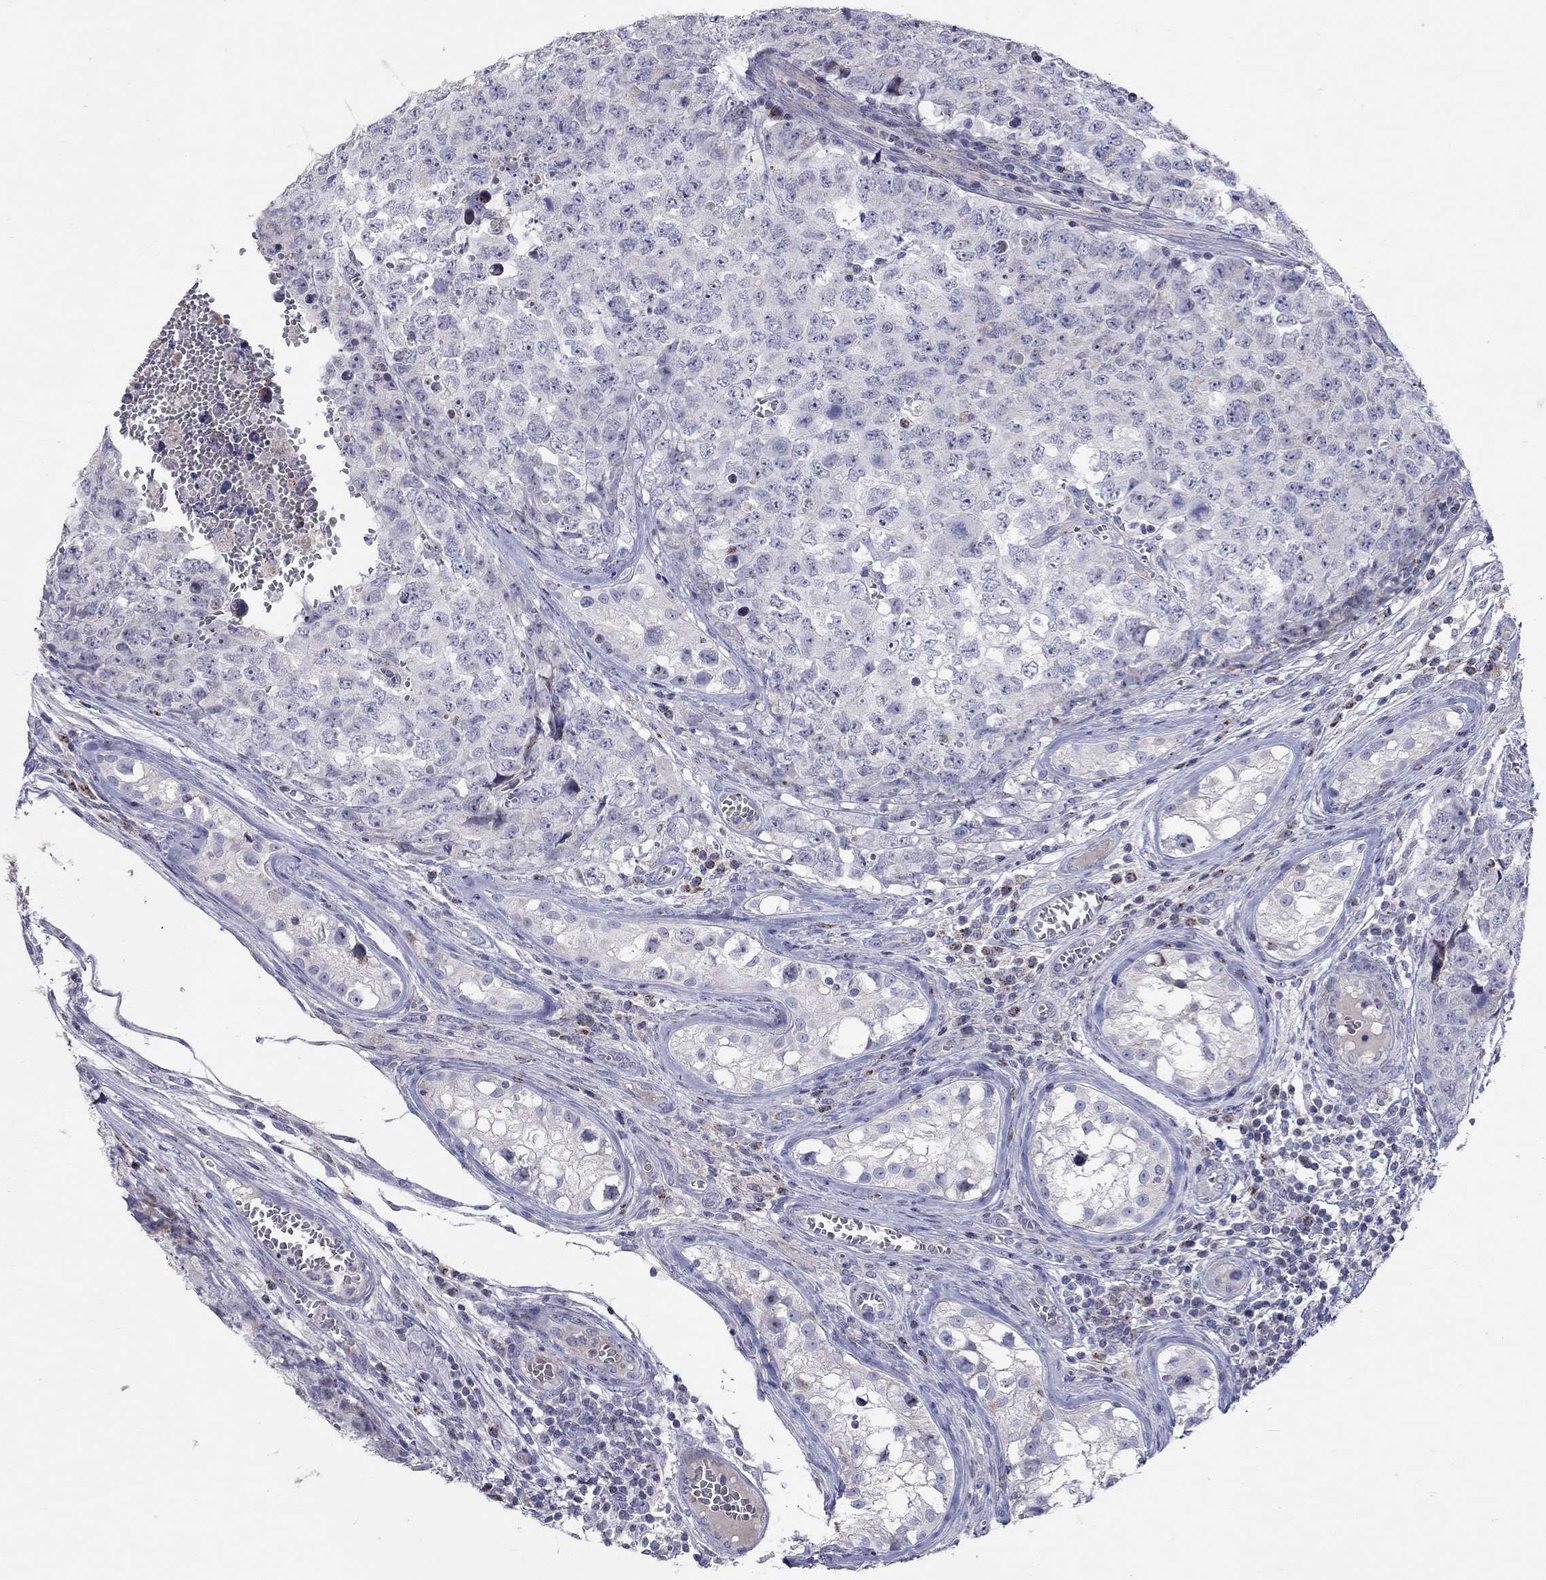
{"staining": {"intensity": "negative", "quantity": "none", "location": "none"}, "tissue": "testis cancer", "cell_type": "Tumor cells", "image_type": "cancer", "snomed": [{"axis": "morphology", "description": "Carcinoma, Embryonal, NOS"}, {"axis": "topography", "description": "Testis"}], "caption": "Tumor cells show no significant positivity in testis cancer (embryonal carcinoma). (Stains: DAB (3,3'-diaminobenzidine) IHC with hematoxylin counter stain, Microscopy: brightfield microscopy at high magnification).", "gene": "HMX2", "patient": {"sex": "male", "age": 23}}